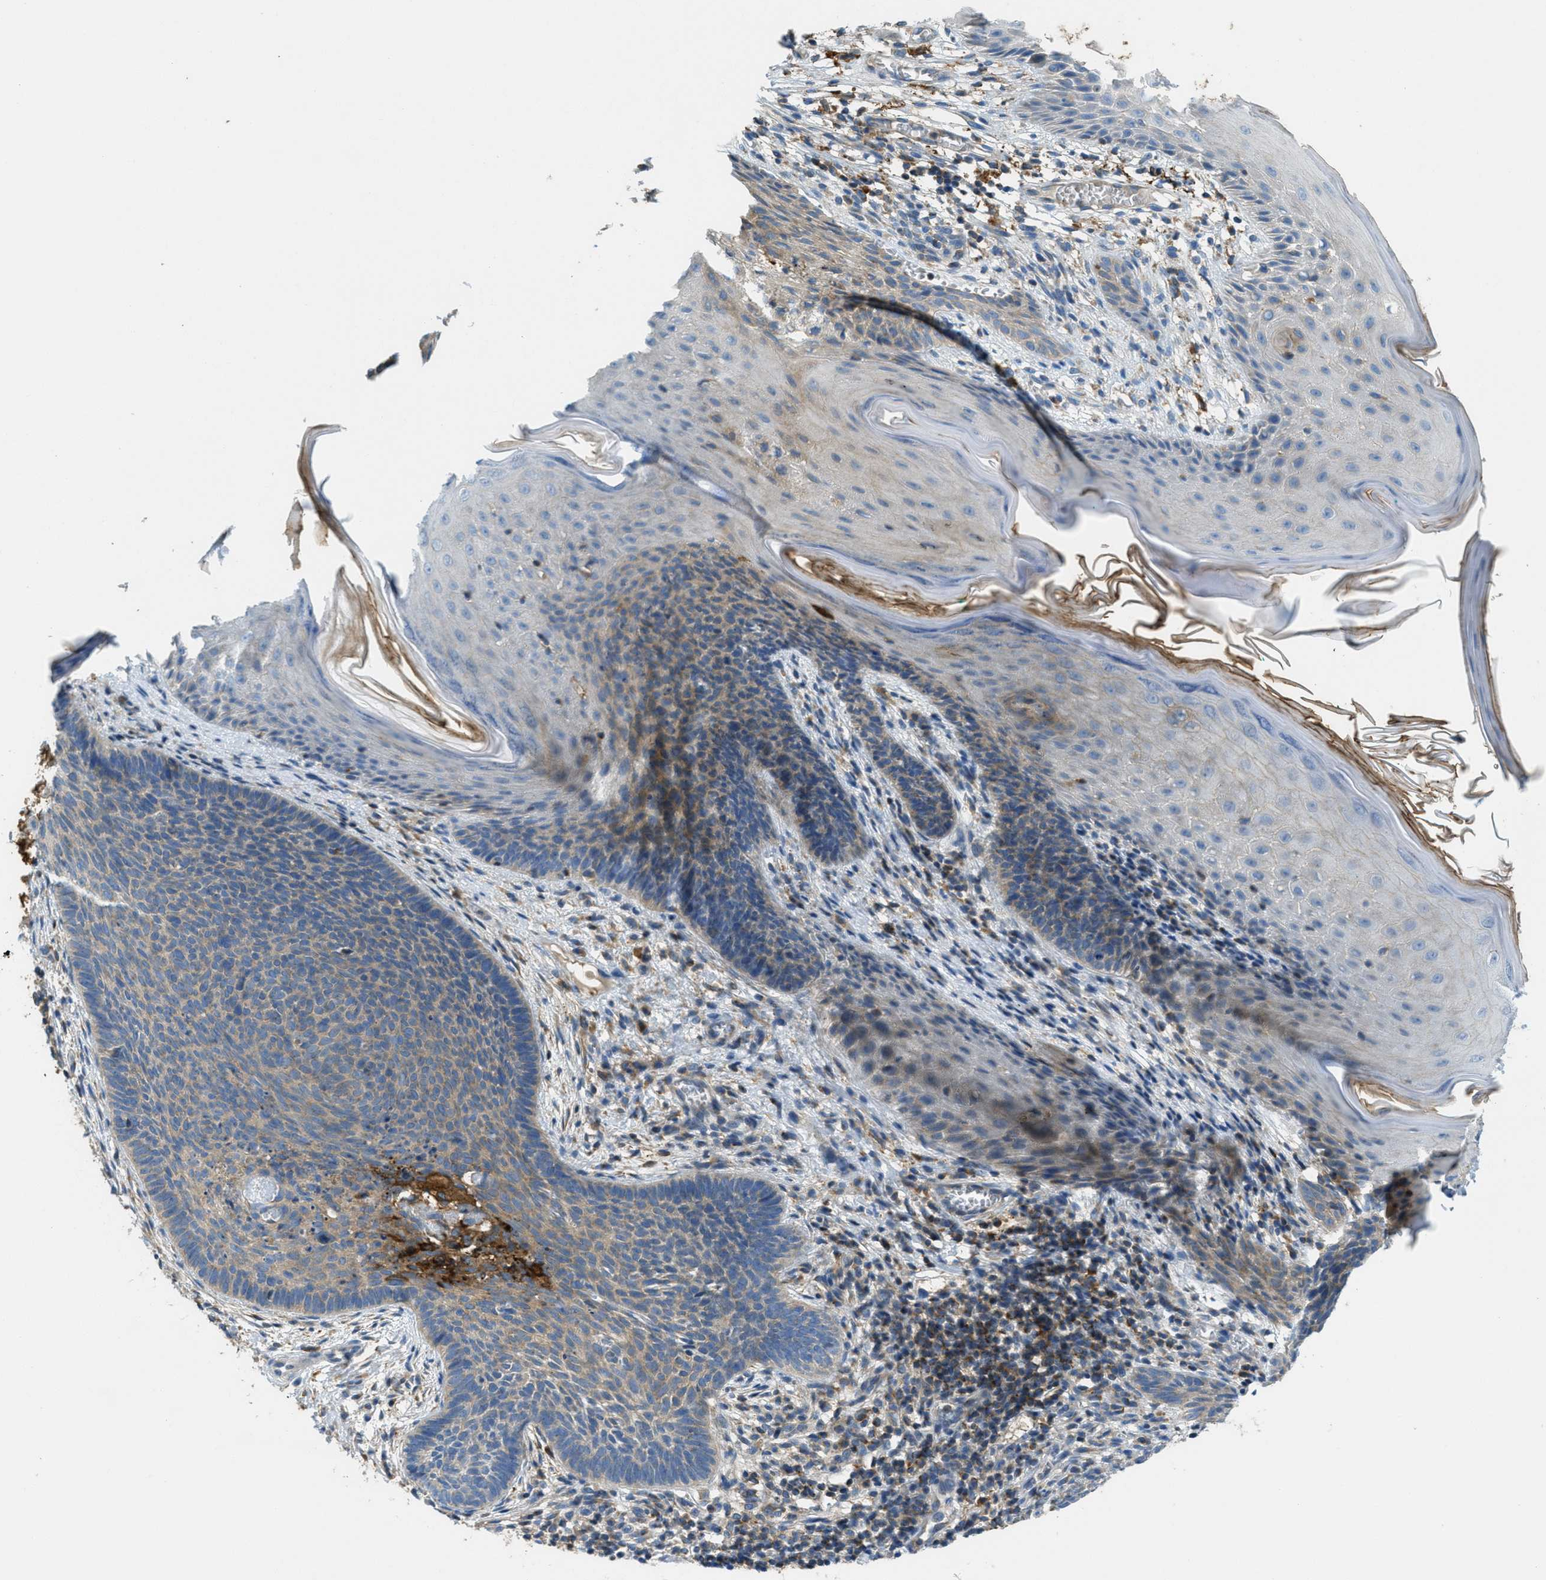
{"staining": {"intensity": "weak", "quantity": "25%-75%", "location": "cytoplasmic/membranous"}, "tissue": "skin cancer", "cell_type": "Tumor cells", "image_type": "cancer", "snomed": [{"axis": "morphology", "description": "Basal cell carcinoma"}, {"axis": "topography", "description": "Skin"}], "caption": "This image reveals immunohistochemistry (IHC) staining of human skin cancer, with low weak cytoplasmic/membranous expression in approximately 25%-75% of tumor cells.", "gene": "RFFL", "patient": {"sex": "male", "age": 60}}